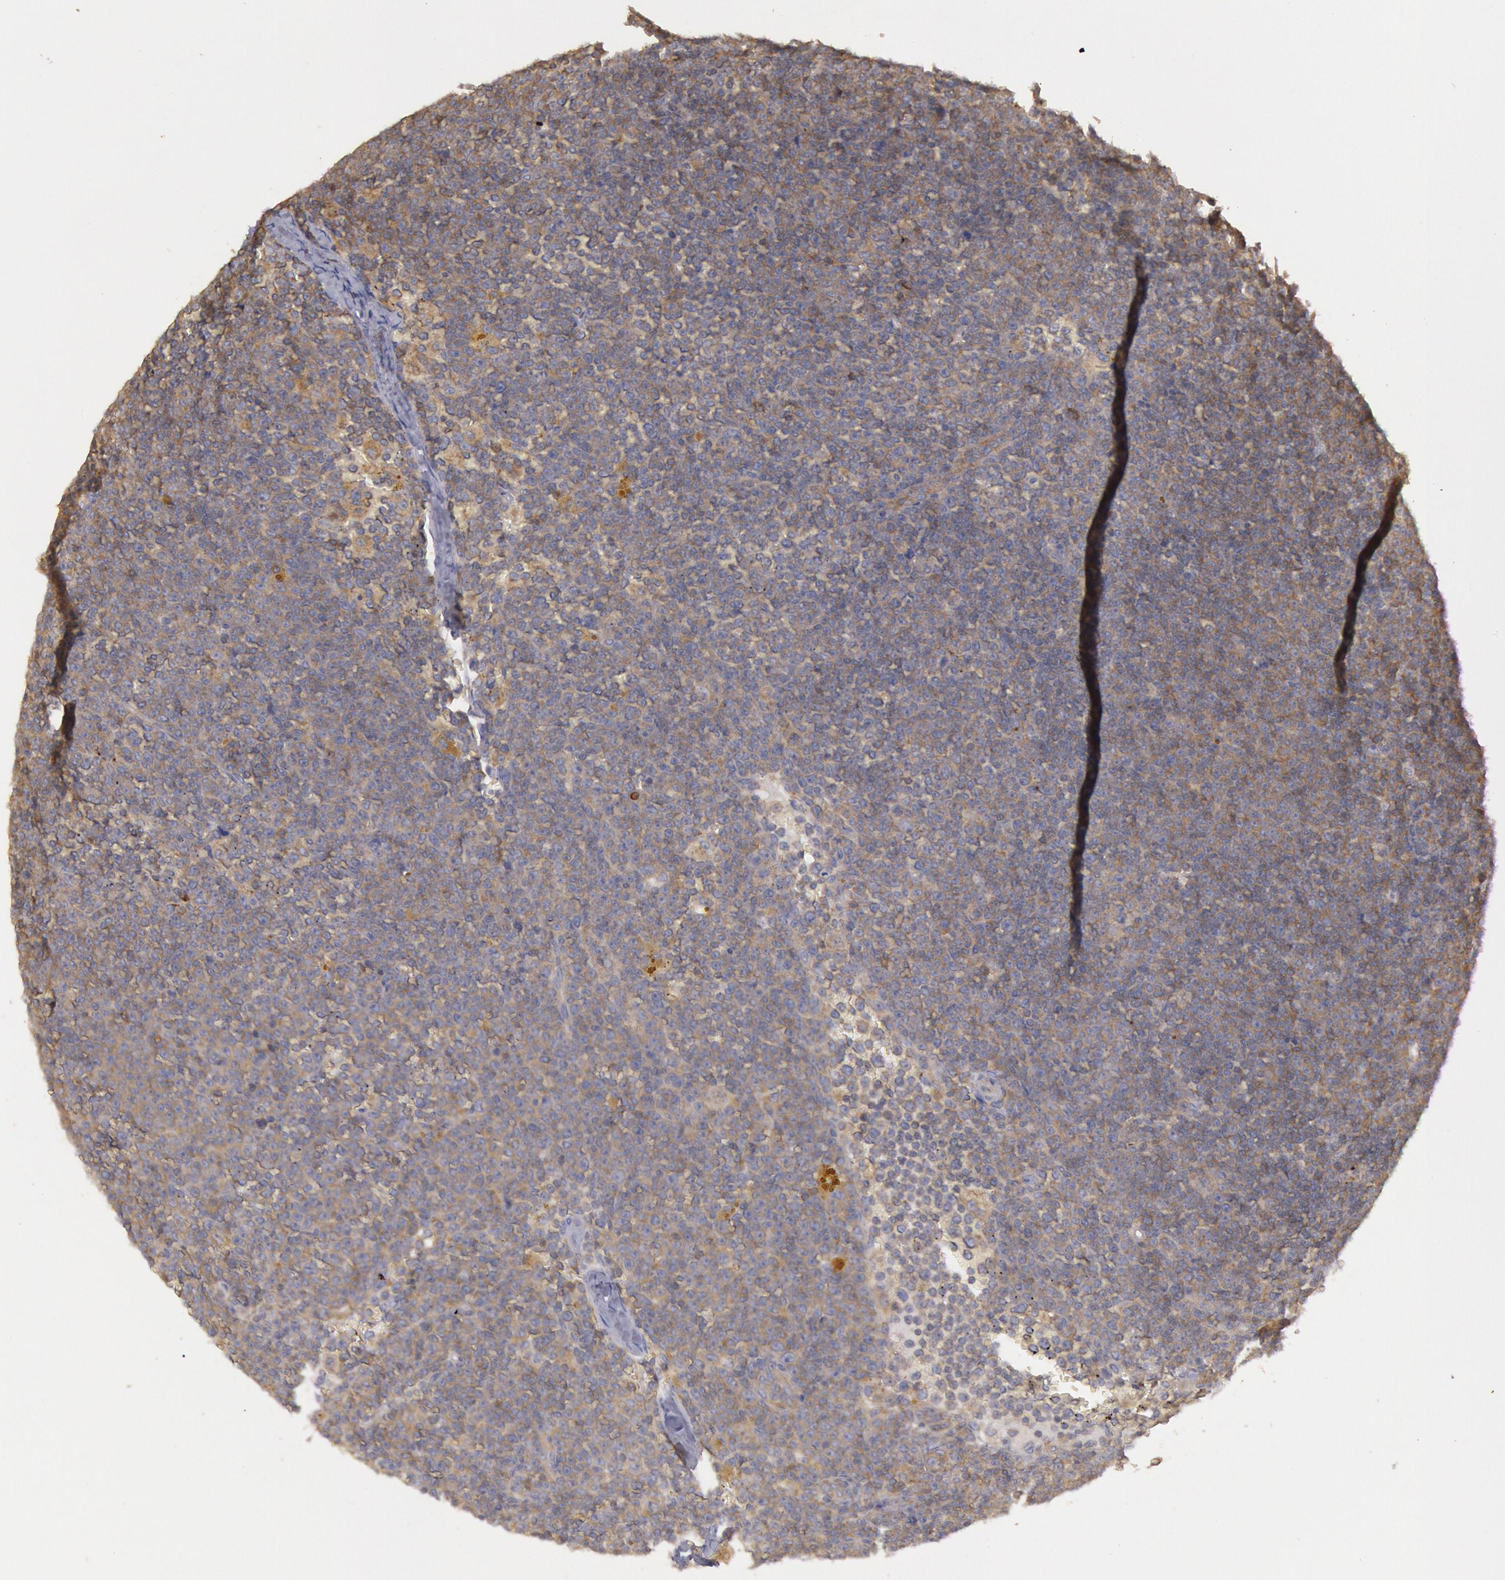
{"staining": {"intensity": "weak", "quantity": "<25%", "location": "cytoplasmic/membranous"}, "tissue": "lymphoma", "cell_type": "Tumor cells", "image_type": "cancer", "snomed": [{"axis": "morphology", "description": "Malignant lymphoma, non-Hodgkin's type, Low grade"}, {"axis": "topography", "description": "Lymph node"}], "caption": "Tumor cells show no significant protein positivity in malignant lymphoma, non-Hodgkin's type (low-grade).", "gene": "PIK3R1", "patient": {"sex": "male", "age": 50}}